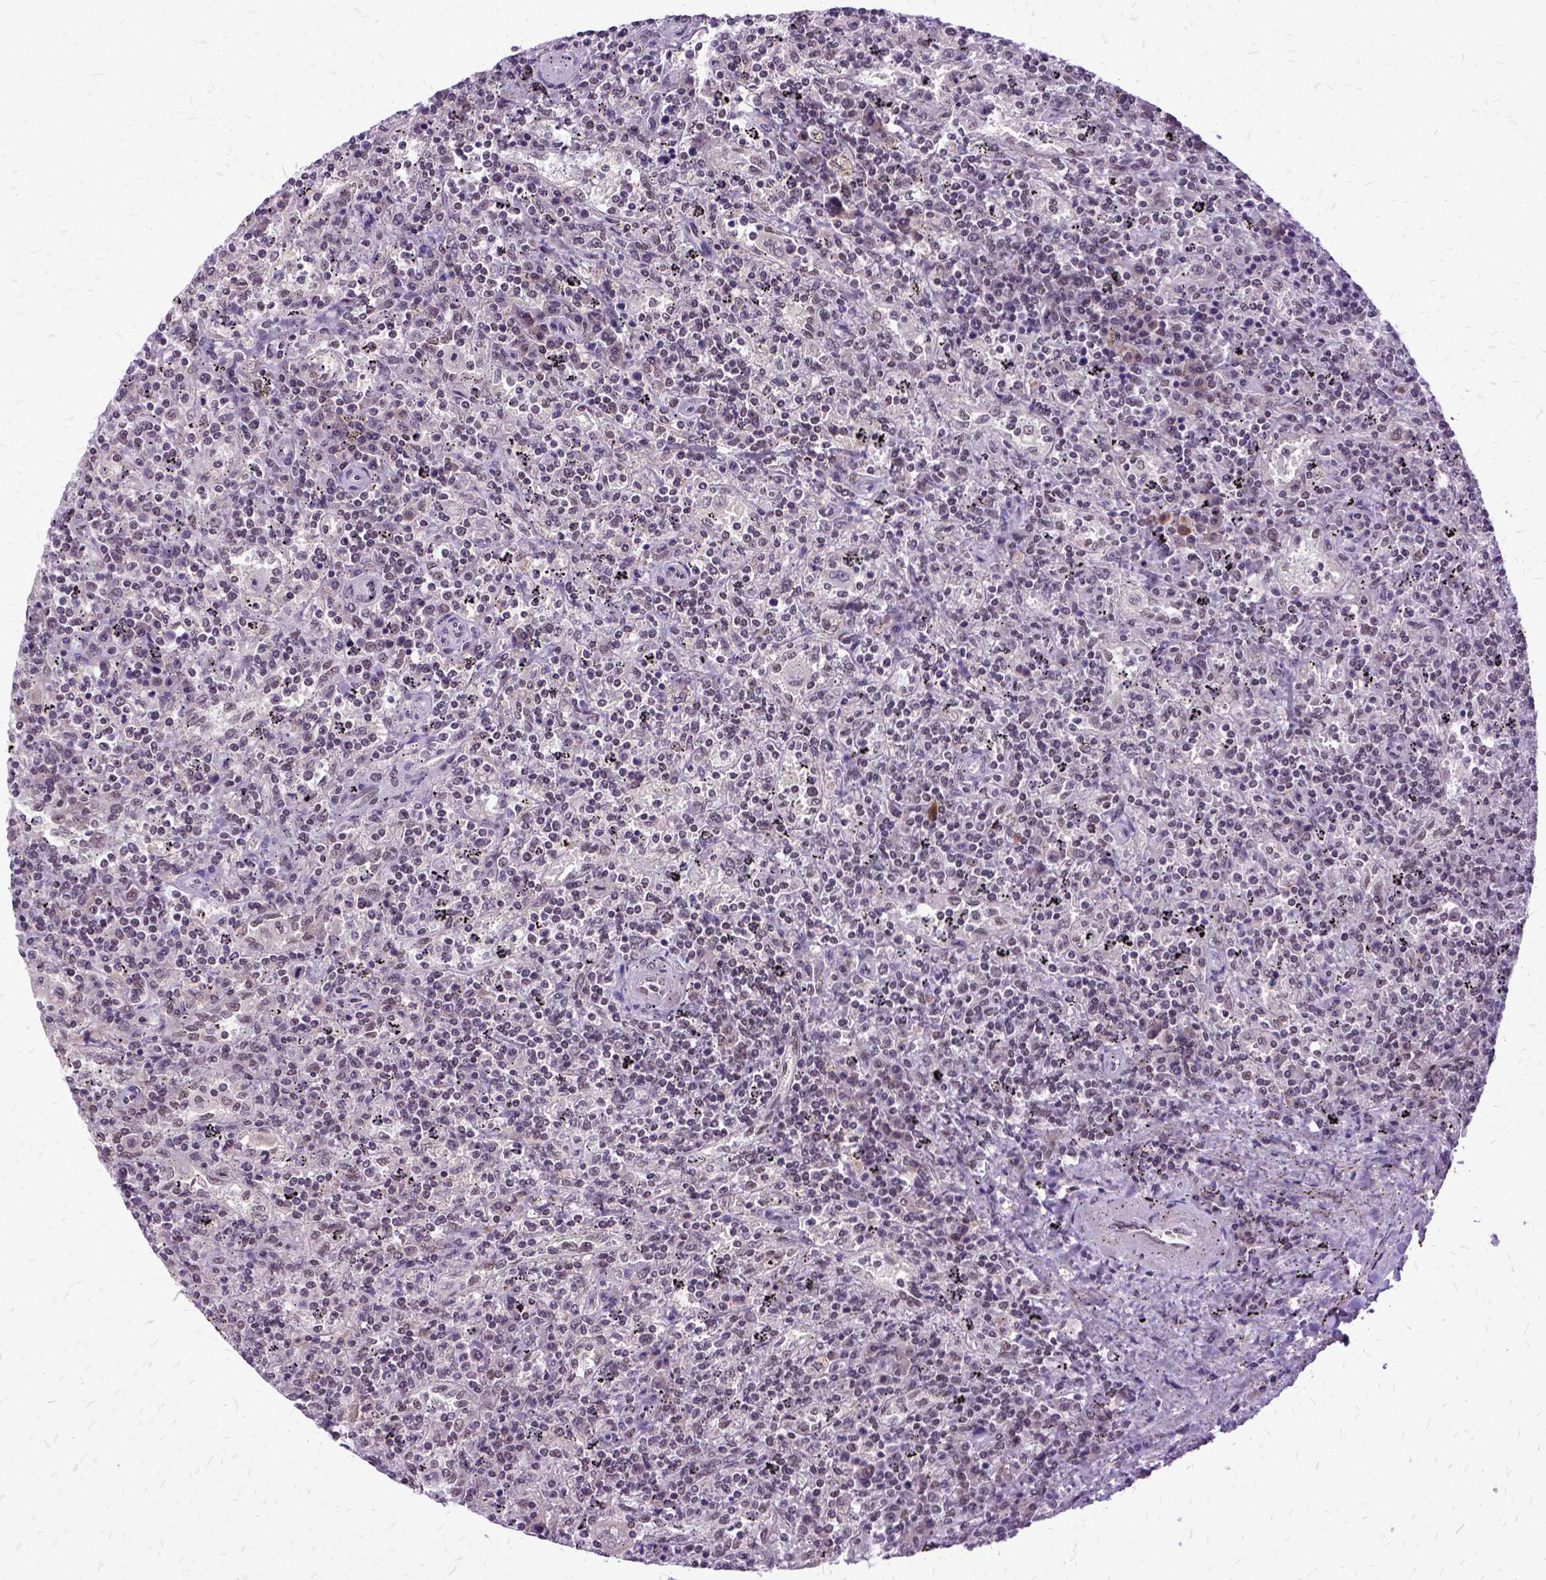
{"staining": {"intensity": "weak", "quantity": ">75%", "location": "nuclear"}, "tissue": "lymphoma", "cell_type": "Tumor cells", "image_type": "cancer", "snomed": [{"axis": "morphology", "description": "Malignant lymphoma, non-Hodgkin's type, Low grade"}, {"axis": "topography", "description": "Spleen"}], "caption": "Lymphoma tissue displays weak nuclear staining in approximately >75% of tumor cells, visualized by immunohistochemistry.", "gene": "SETD1A", "patient": {"sex": "male", "age": 62}}